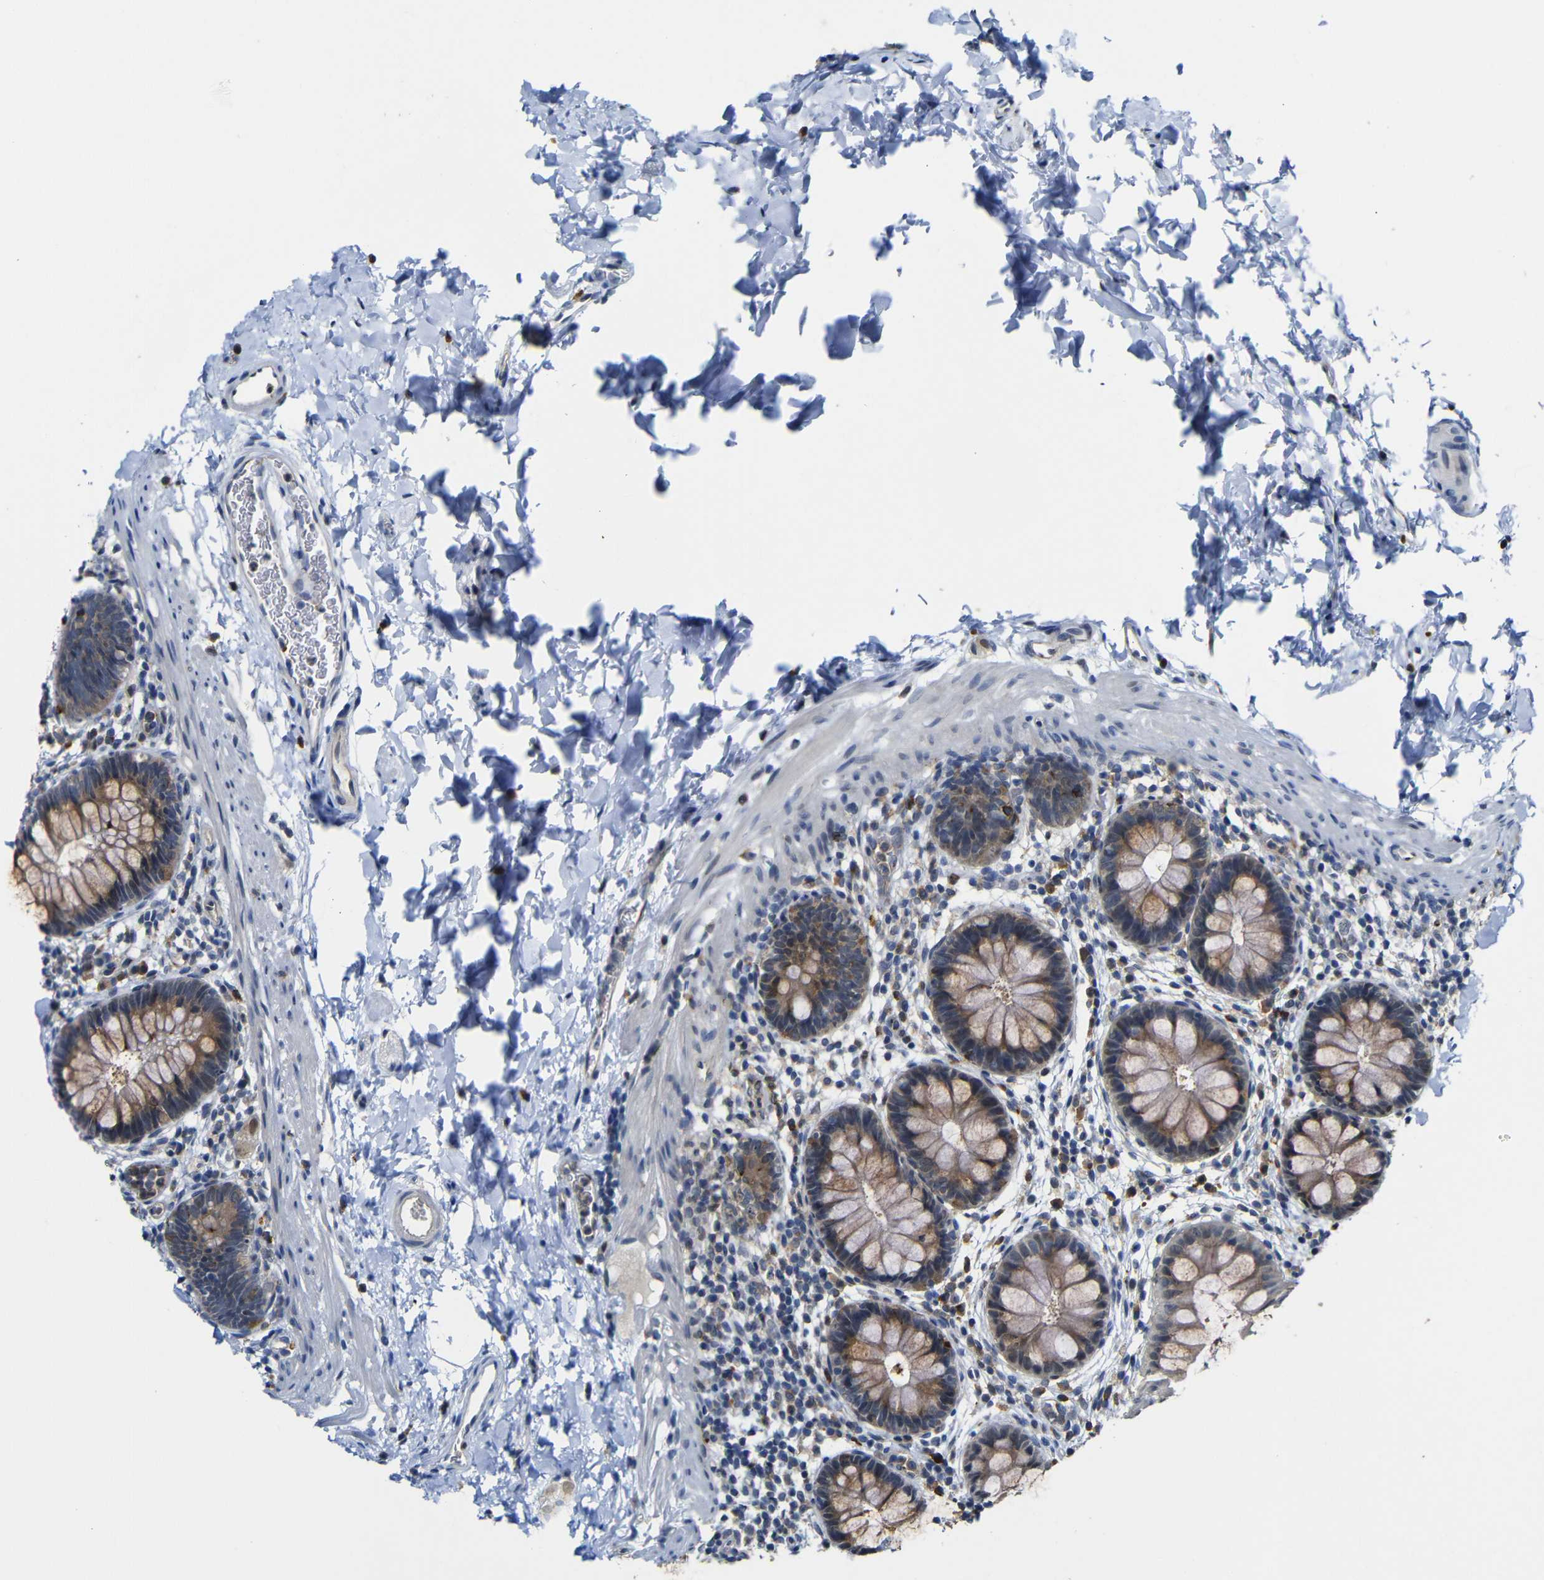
{"staining": {"intensity": "moderate", "quantity": ">75%", "location": "cytoplasmic/membranous"}, "tissue": "rectum", "cell_type": "Glandular cells", "image_type": "normal", "snomed": [{"axis": "morphology", "description": "Normal tissue, NOS"}, {"axis": "topography", "description": "Rectum"}], "caption": "The histopathology image demonstrates a brown stain indicating the presence of a protein in the cytoplasmic/membranous of glandular cells in rectum.", "gene": "FURIN", "patient": {"sex": "female", "age": 24}}